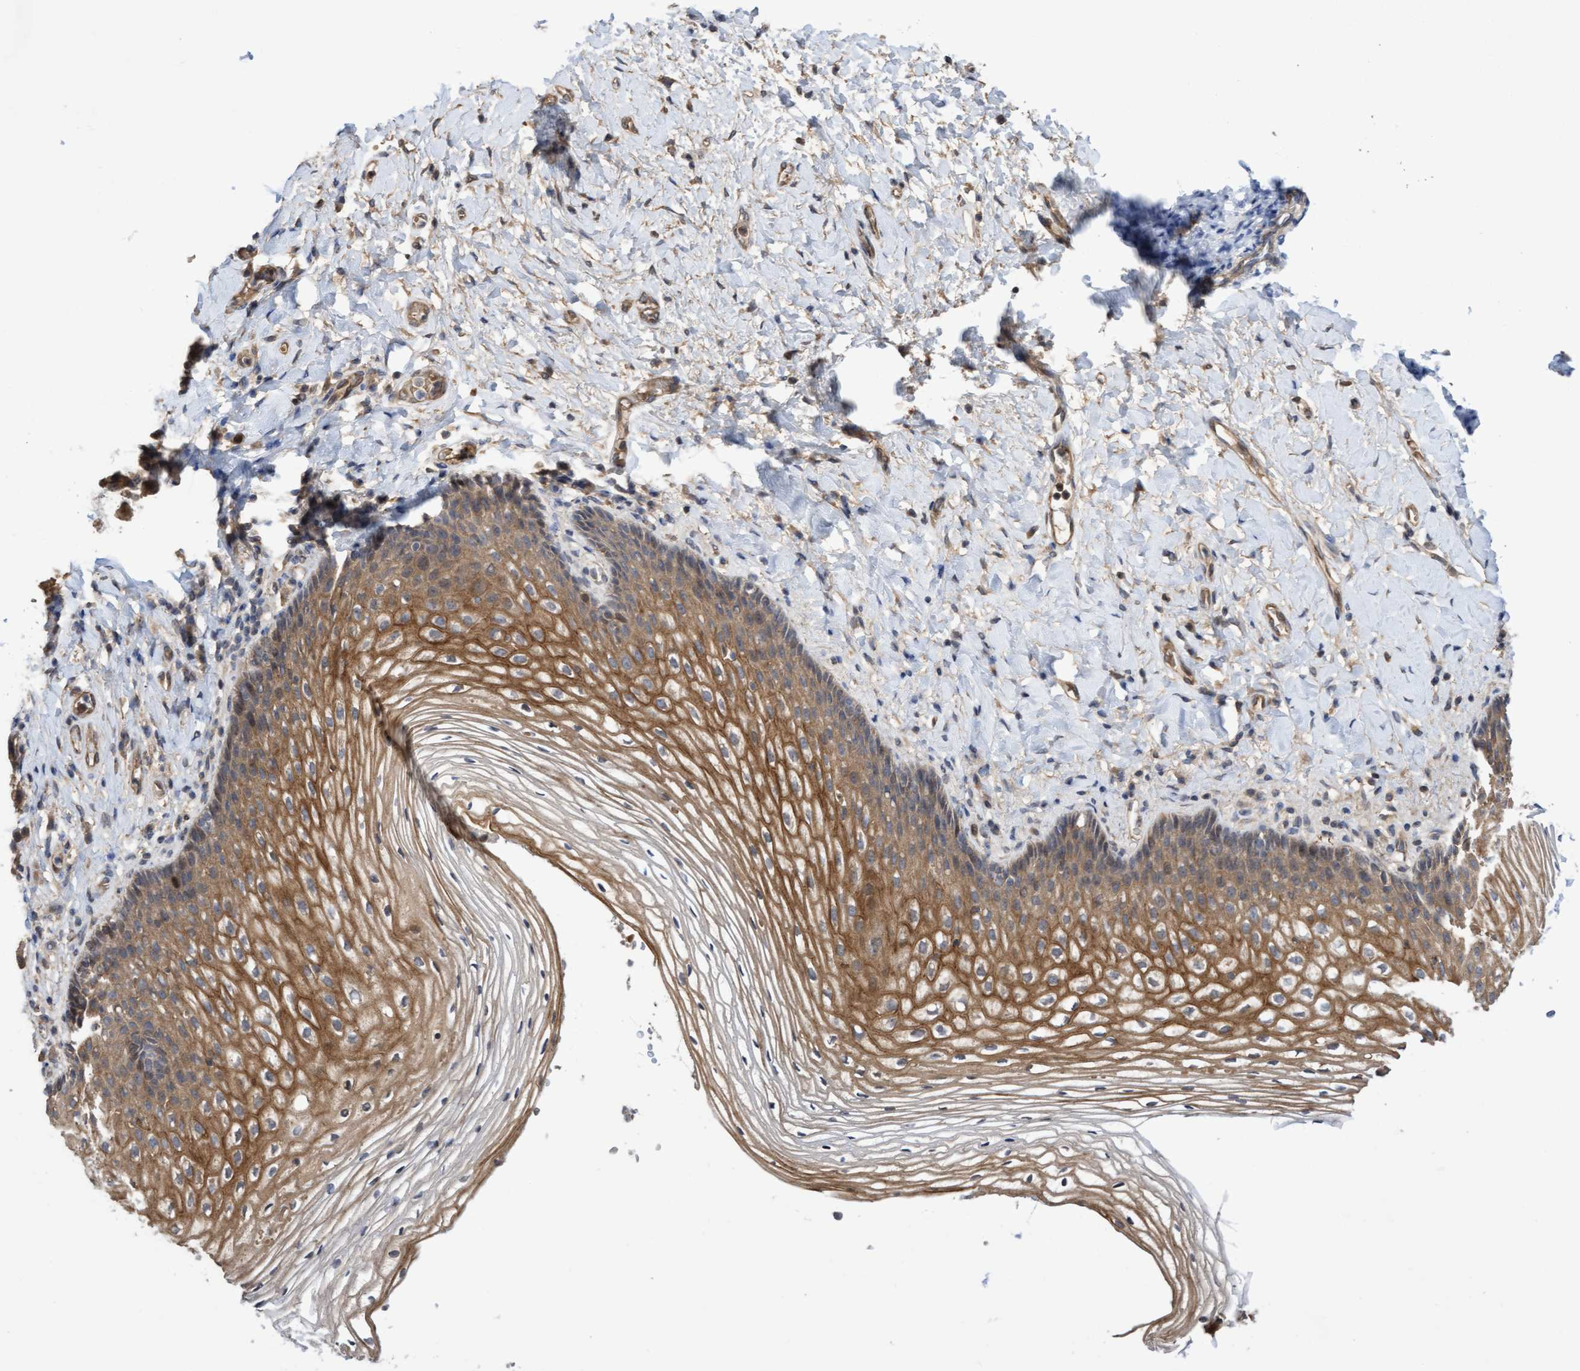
{"staining": {"intensity": "moderate", "quantity": ">75%", "location": "cytoplasmic/membranous"}, "tissue": "vagina", "cell_type": "Squamous epithelial cells", "image_type": "normal", "snomed": [{"axis": "morphology", "description": "Normal tissue, NOS"}, {"axis": "topography", "description": "Vagina"}], "caption": "An image of human vagina stained for a protein shows moderate cytoplasmic/membranous brown staining in squamous epithelial cells.", "gene": "COBL", "patient": {"sex": "female", "age": 60}}